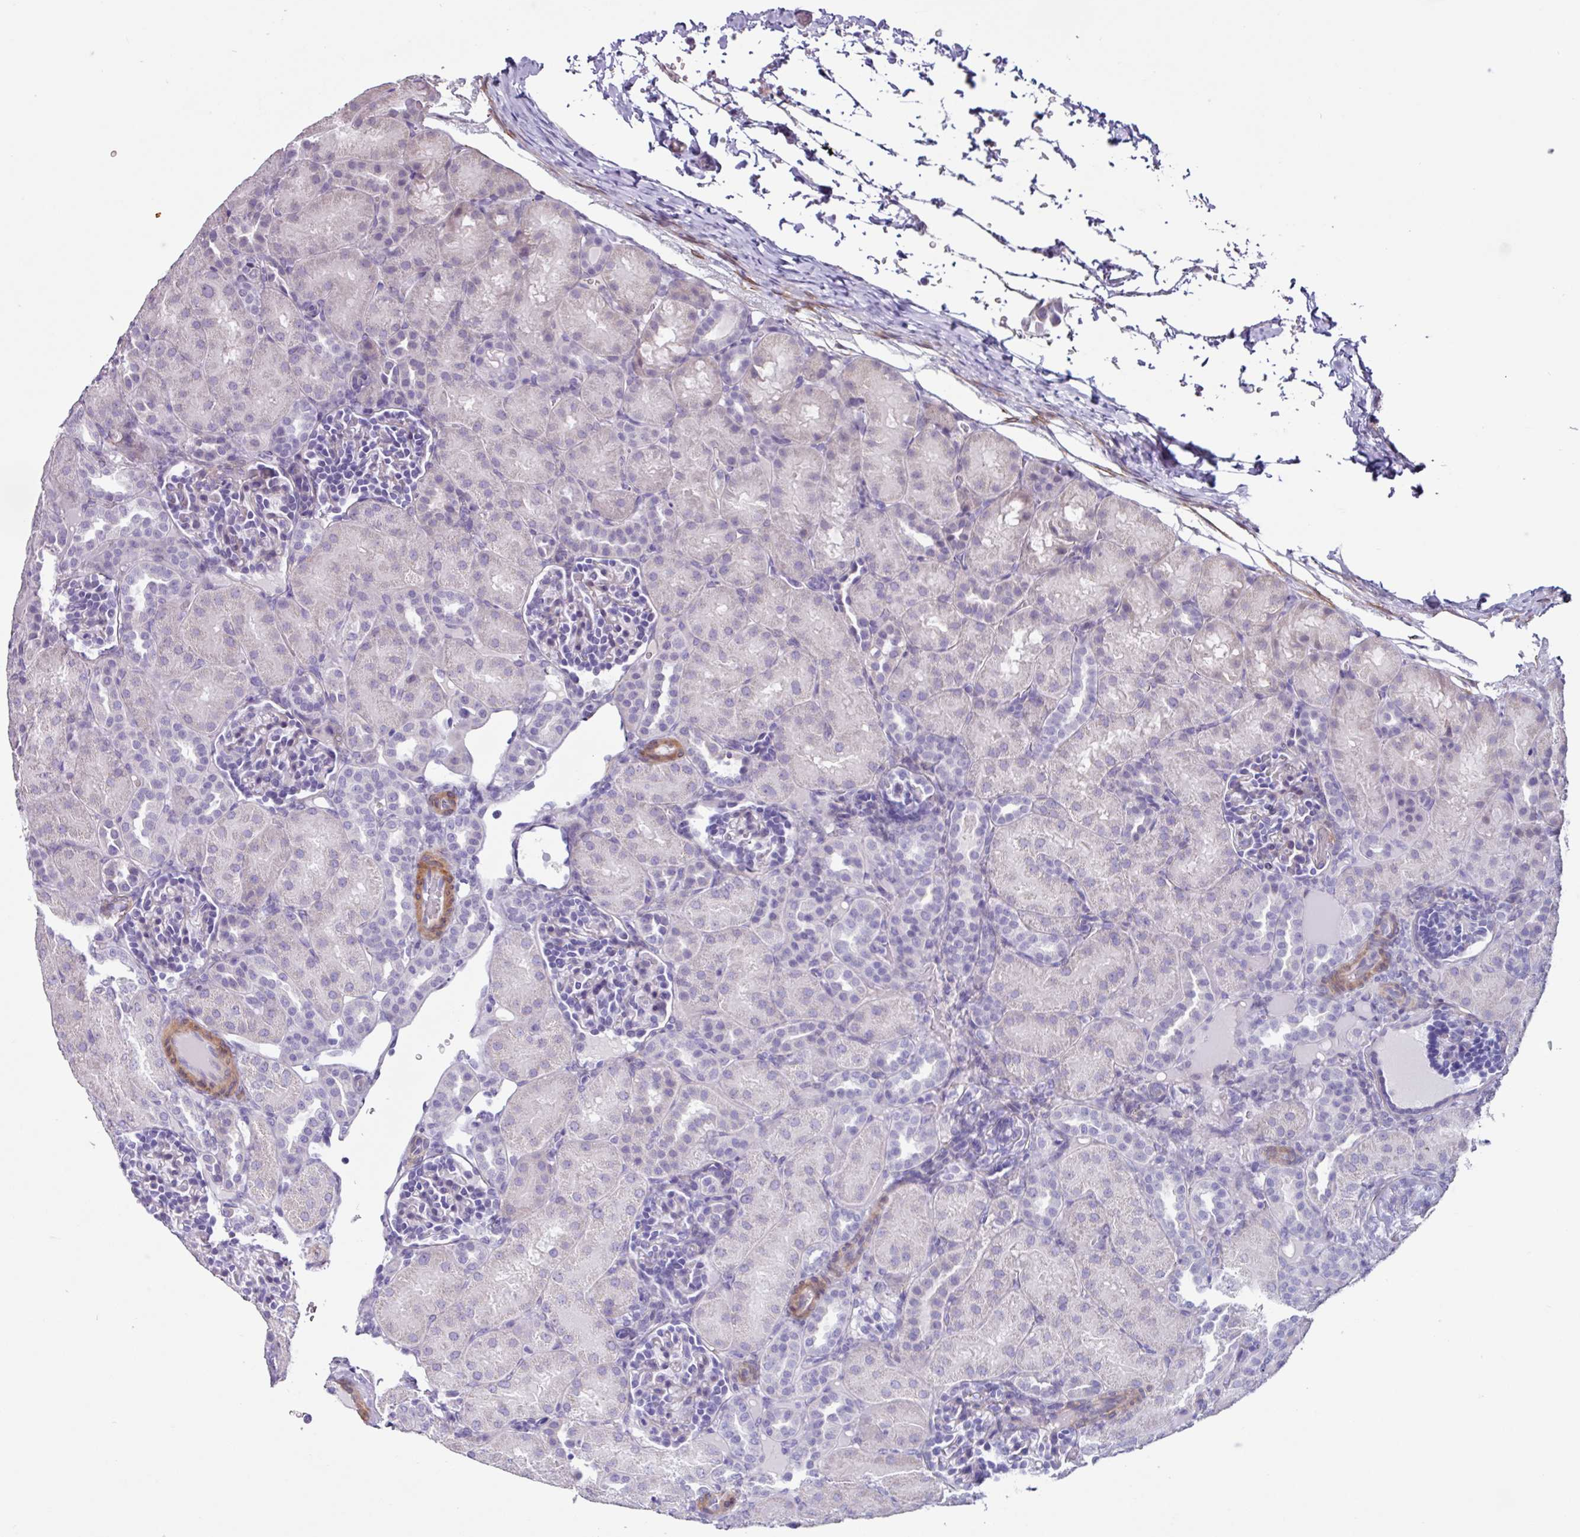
{"staining": {"intensity": "negative", "quantity": "none", "location": "none"}, "tissue": "kidney", "cell_type": "Cells in glomeruli", "image_type": "normal", "snomed": [{"axis": "morphology", "description": "Normal tissue, NOS"}, {"axis": "topography", "description": "Kidney"}], "caption": "High power microscopy histopathology image of an immunohistochemistry histopathology image of normal kidney, revealing no significant positivity in cells in glomeruli. (DAB immunohistochemistry (IHC) visualized using brightfield microscopy, high magnification).", "gene": "OTX1", "patient": {"sex": "male", "age": 1}}